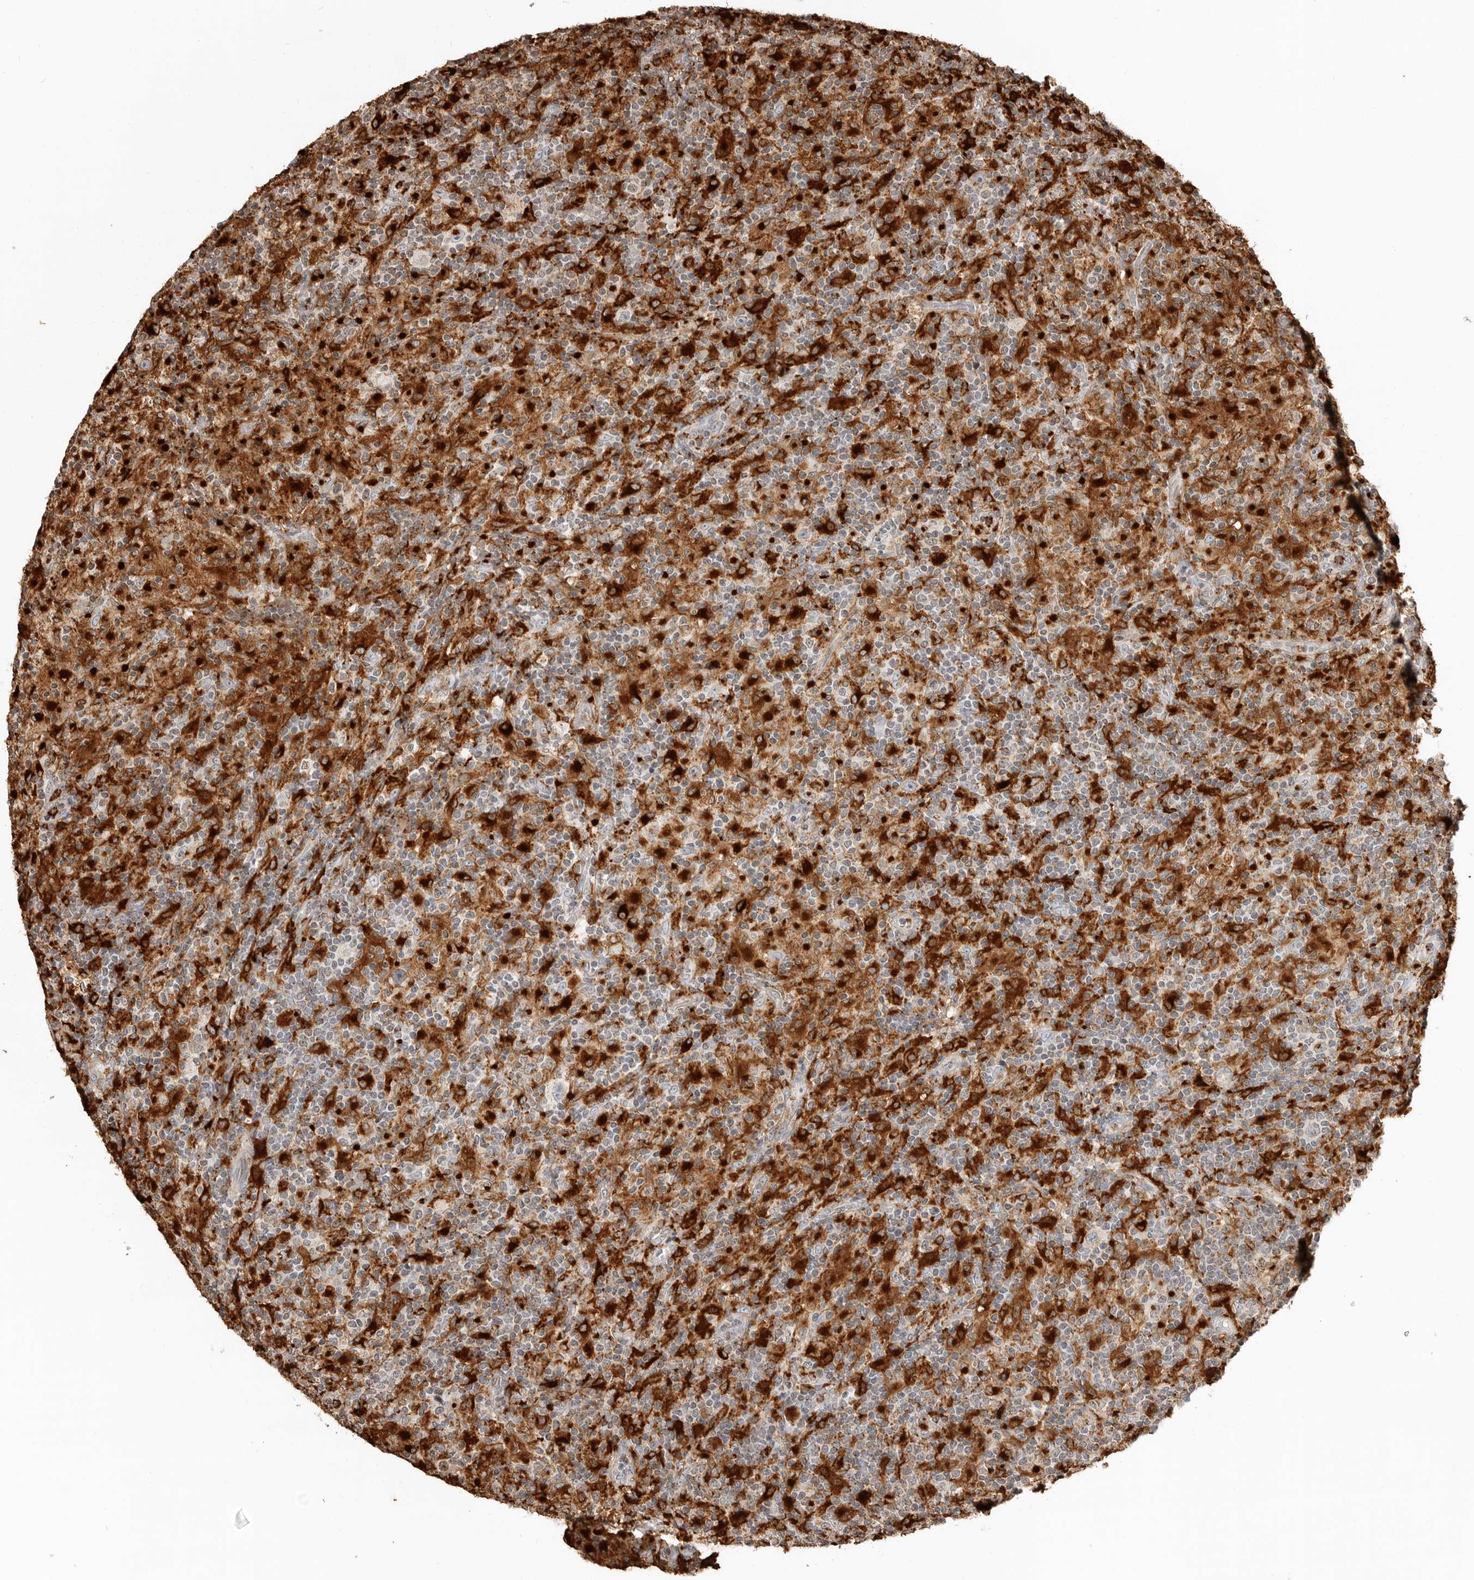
{"staining": {"intensity": "strong", "quantity": "<25%", "location": "cytoplasmic/membranous"}, "tissue": "lymphoma", "cell_type": "Tumor cells", "image_type": "cancer", "snomed": [{"axis": "morphology", "description": "Hodgkin's disease, NOS"}, {"axis": "topography", "description": "Lymph node"}], "caption": "This is an image of IHC staining of lymphoma, which shows strong positivity in the cytoplasmic/membranous of tumor cells.", "gene": "IFI30", "patient": {"sex": "male", "age": 70}}